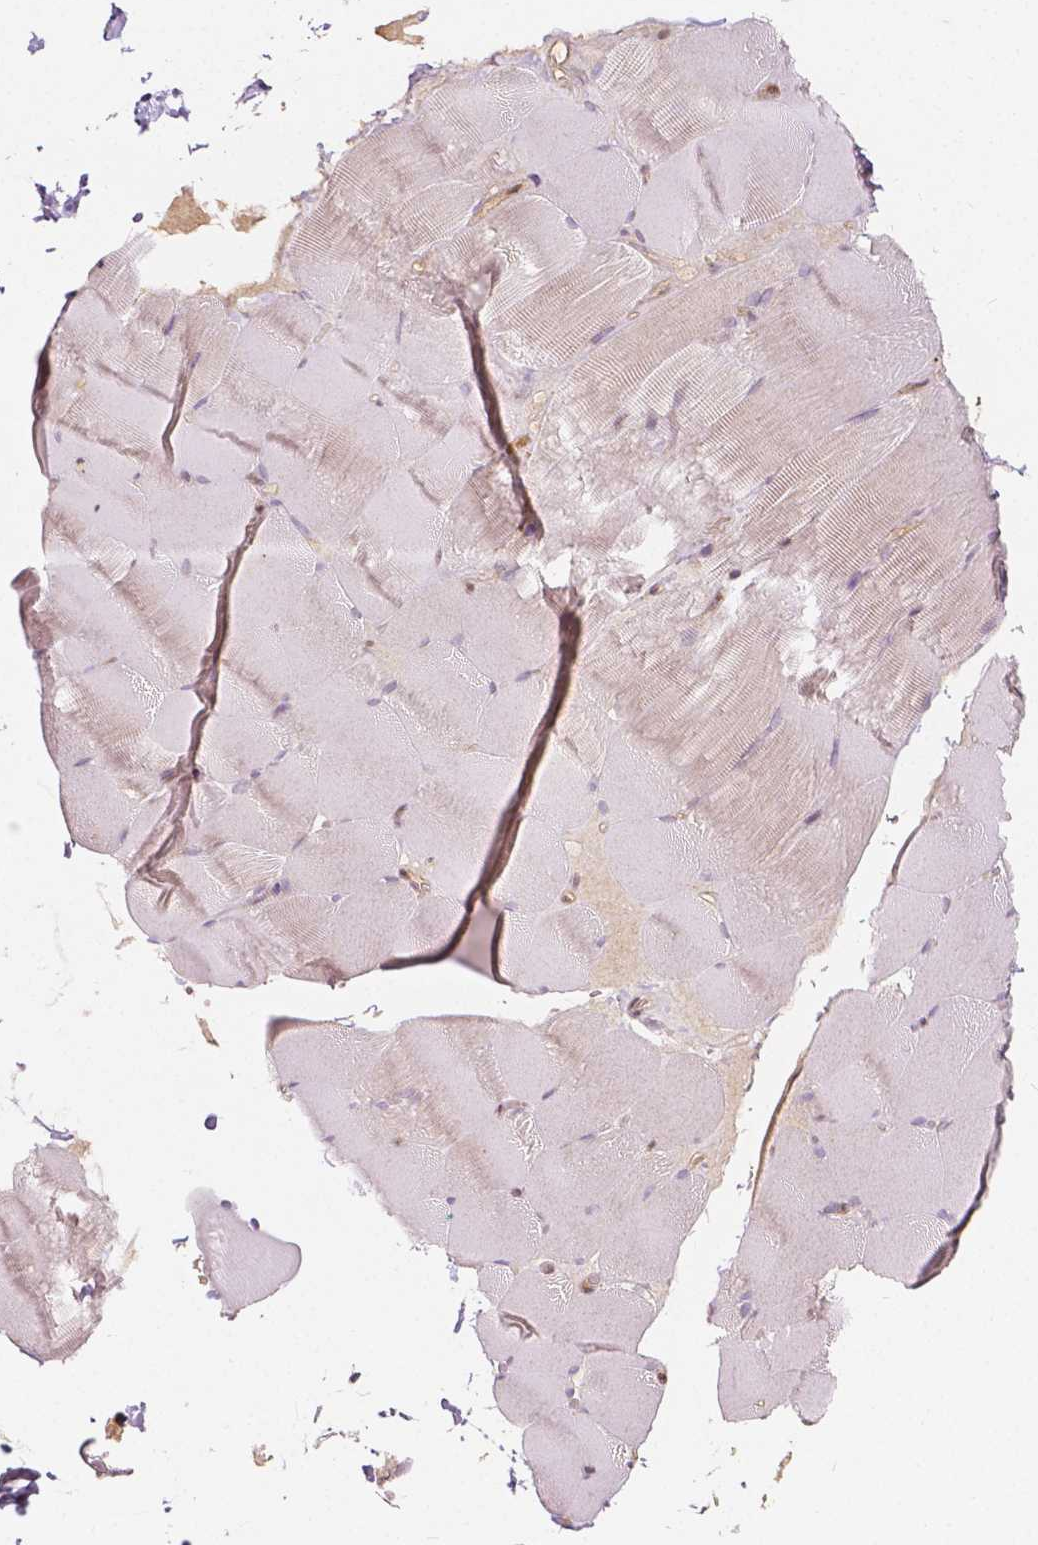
{"staining": {"intensity": "negative", "quantity": "none", "location": "none"}, "tissue": "skeletal muscle", "cell_type": "Myocytes", "image_type": "normal", "snomed": [{"axis": "morphology", "description": "Normal tissue, NOS"}, {"axis": "topography", "description": "Skeletal muscle"}], "caption": "DAB immunohistochemical staining of benign human skeletal muscle reveals no significant positivity in myocytes. (Stains: DAB (3,3'-diaminobenzidine) immunohistochemistry (IHC) with hematoxylin counter stain, Microscopy: brightfield microscopy at high magnification).", "gene": "NAPRT", "patient": {"sex": "female", "age": 37}}